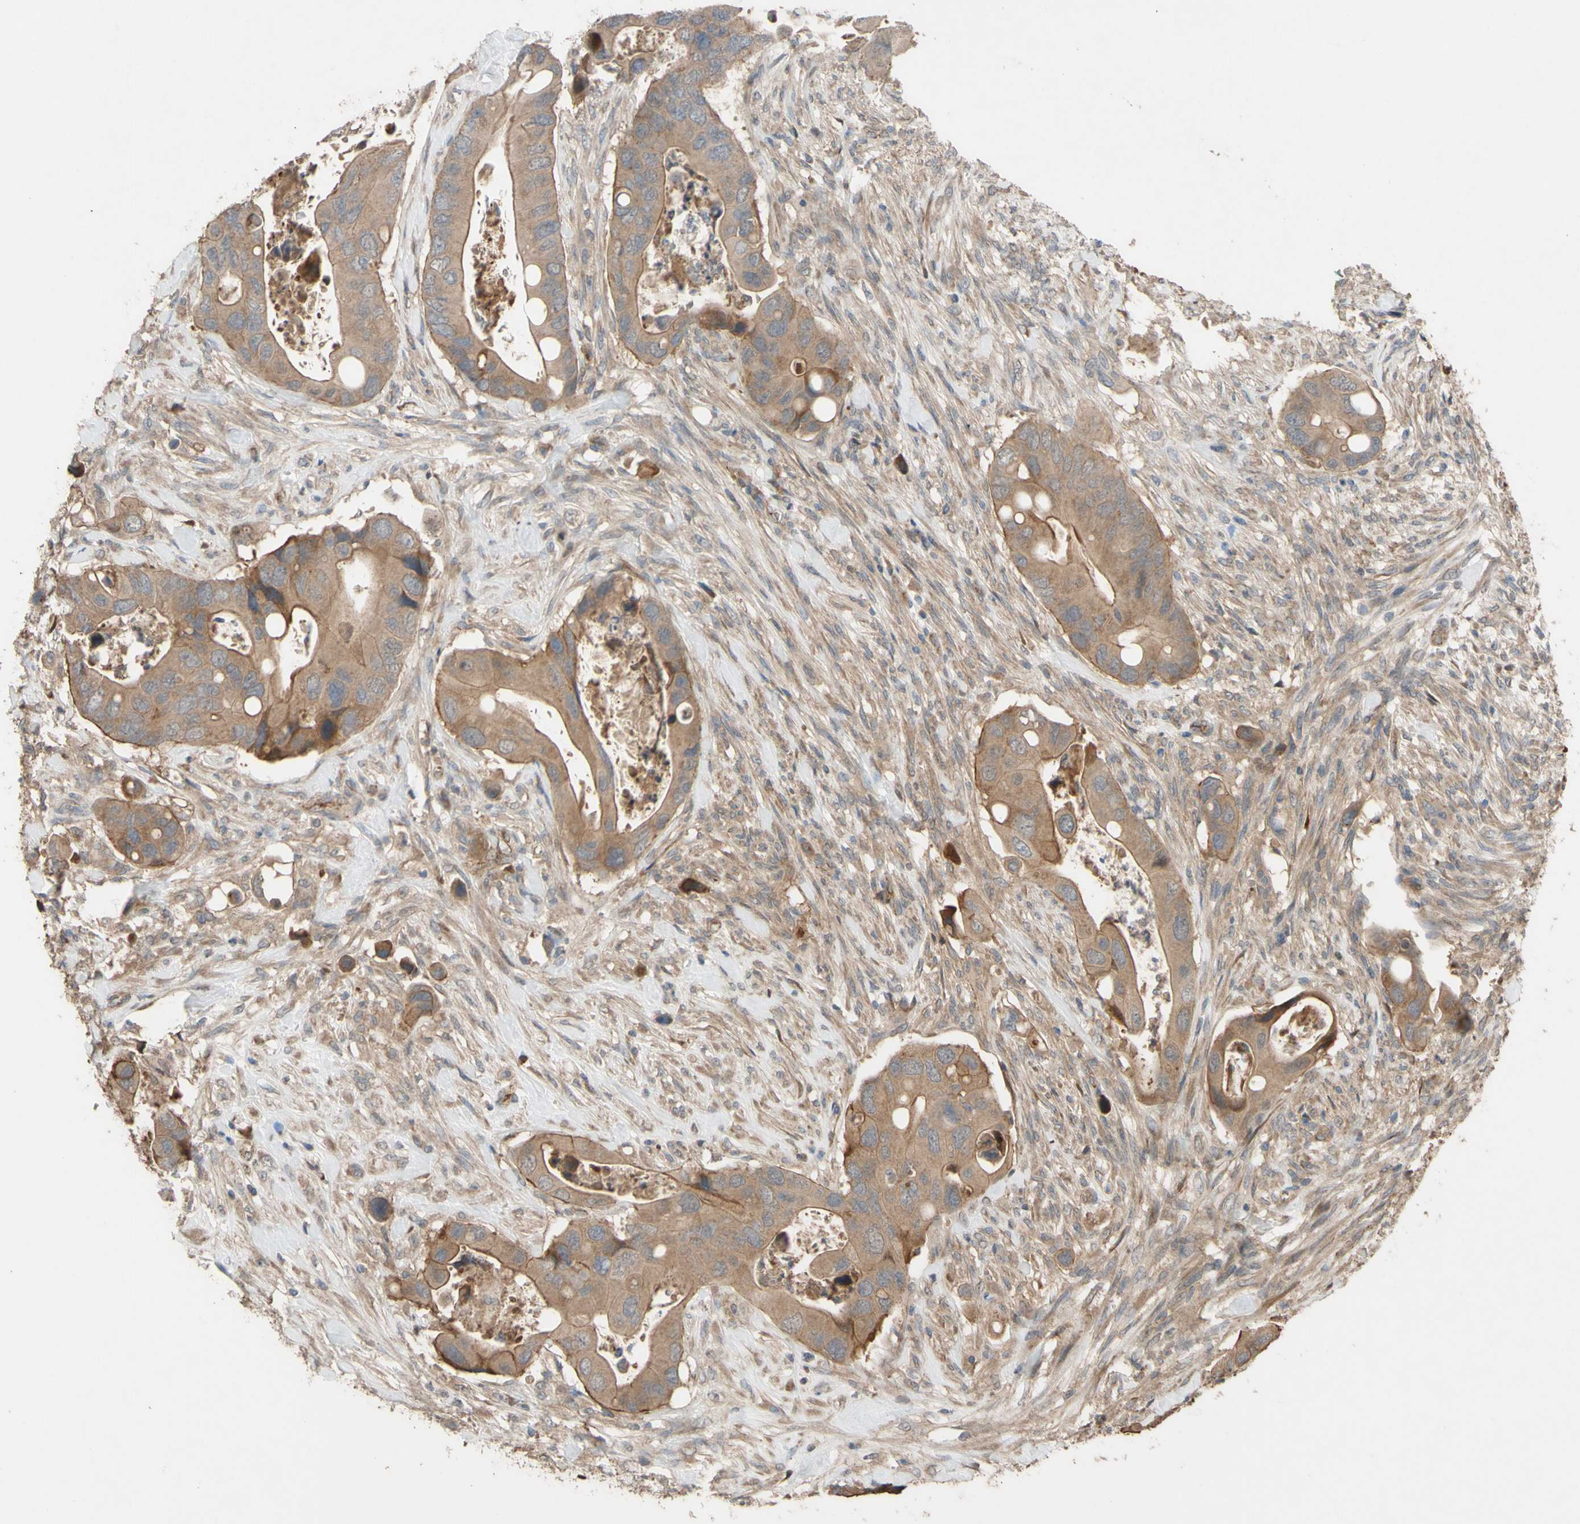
{"staining": {"intensity": "moderate", "quantity": ">75%", "location": "cytoplasmic/membranous"}, "tissue": "colorectal cancer", "cell_type": "Tumor cells", "image_type": "cancer", "snomed": [{"axis": "morphology", "description": "Adenocarcinoma, NOS"}, {"axis": "topography", "description": "Rectum"}], "caption": "A brown stain shows moderate cytoplasmic/membranous positivity of a protein in human colorectal cancer (adenocarcinoma) tumor cells.", "gene": "SHROOM4", "patient": {"sex": "female", "age": 57}}